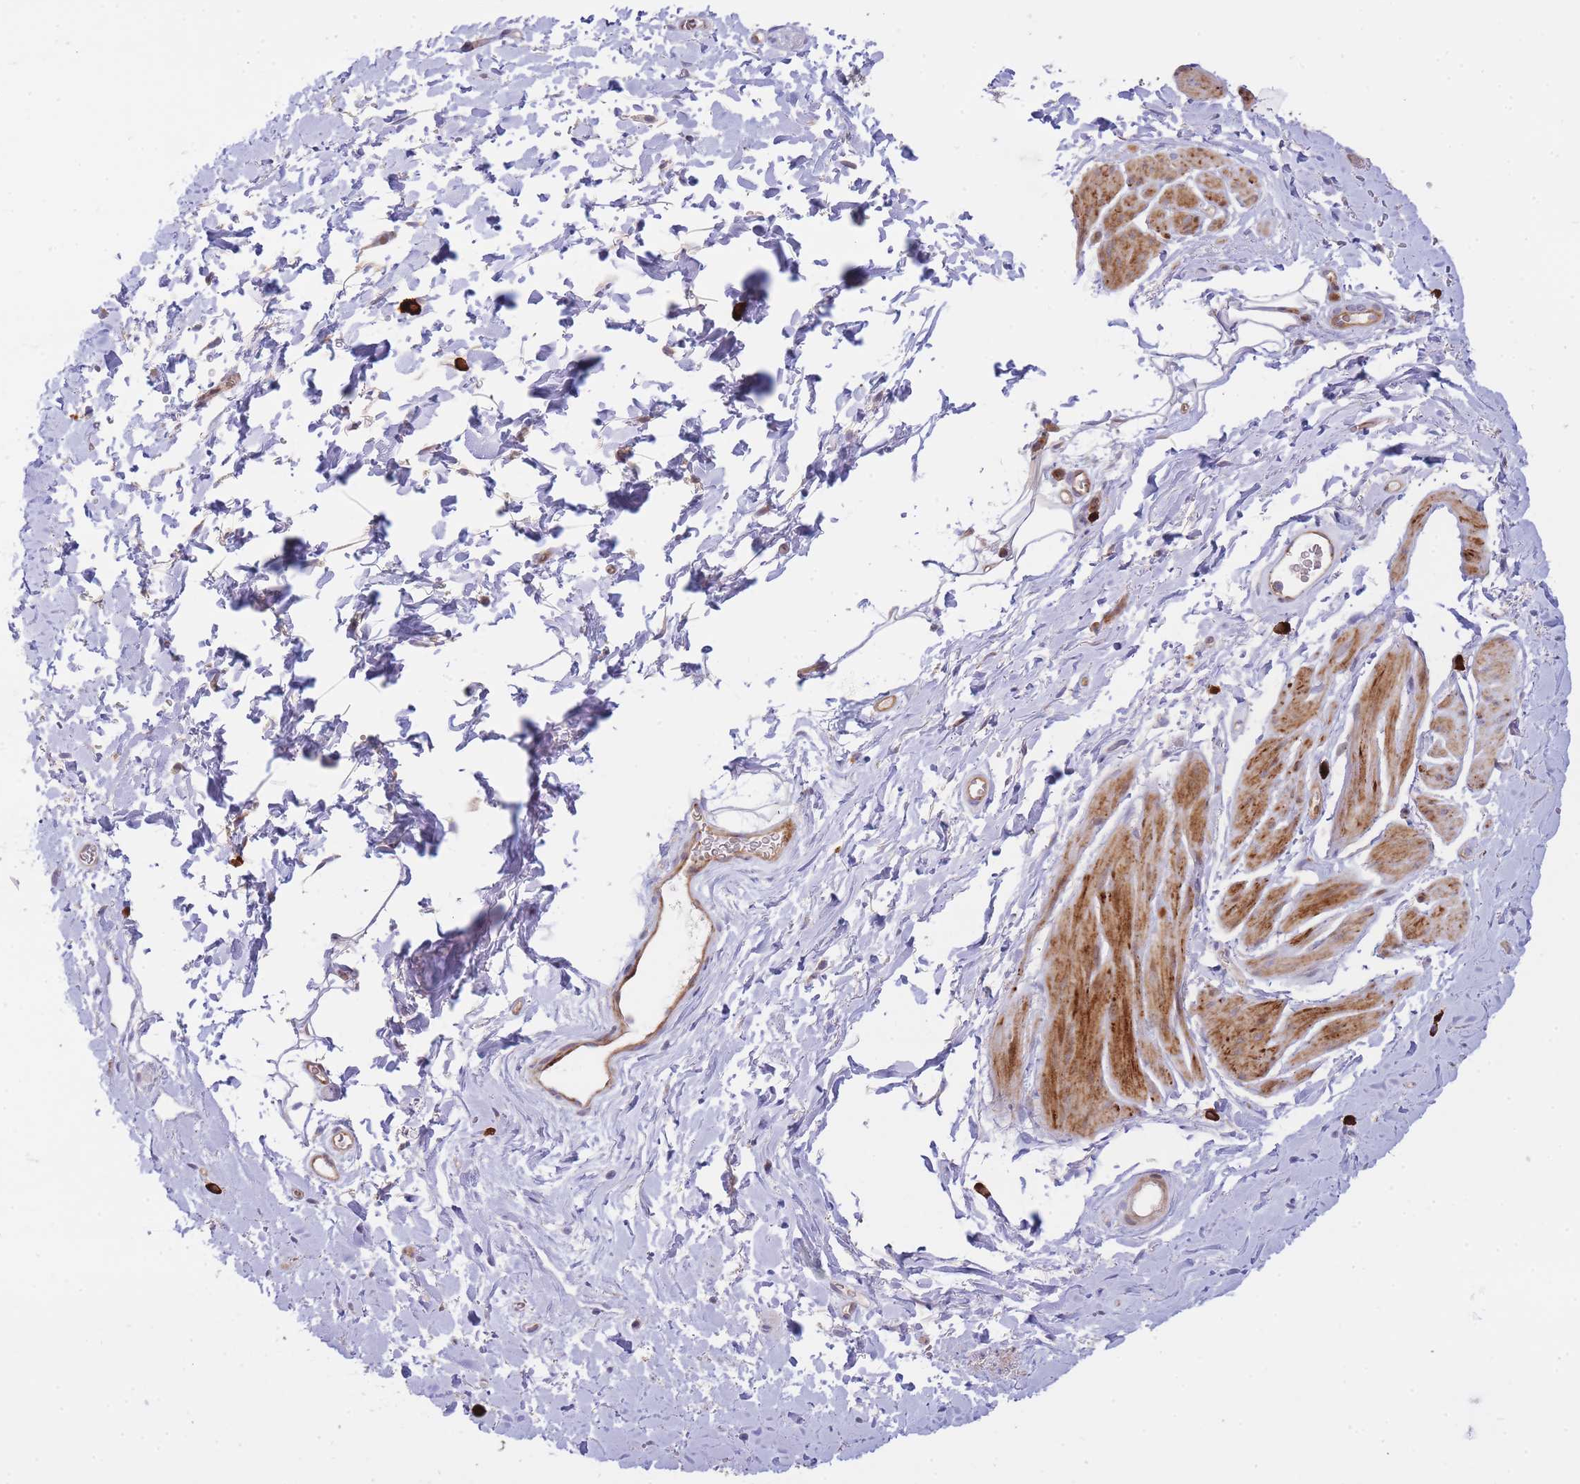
{"staining": {"intensity": "strong", "quantity": "25%-75%", "location": "cytoplasmic/membranous"}, "tissue": "smooth muscle", "cell_type": "Smooth muscle cells", "image_type": "normal", "snomed": [{"axis": "morphology", "description": "Normal tissue, NOS"}, {"axis": "topography", "description": "Smooth muscle"}, {"axis": "topography", "description": "Peripheral nerve tissue"}], "caption": "Immunohistochemistry micrograph of unremarkable human smooth muscle stained for a protein (brown), which shows high levels of strong cytoplasmic/membranous expression in approximately 25%-75% of smooth muscle cells.", "gene": "ATP5MC2", "patient": {"sex": "male", "age": 69}}